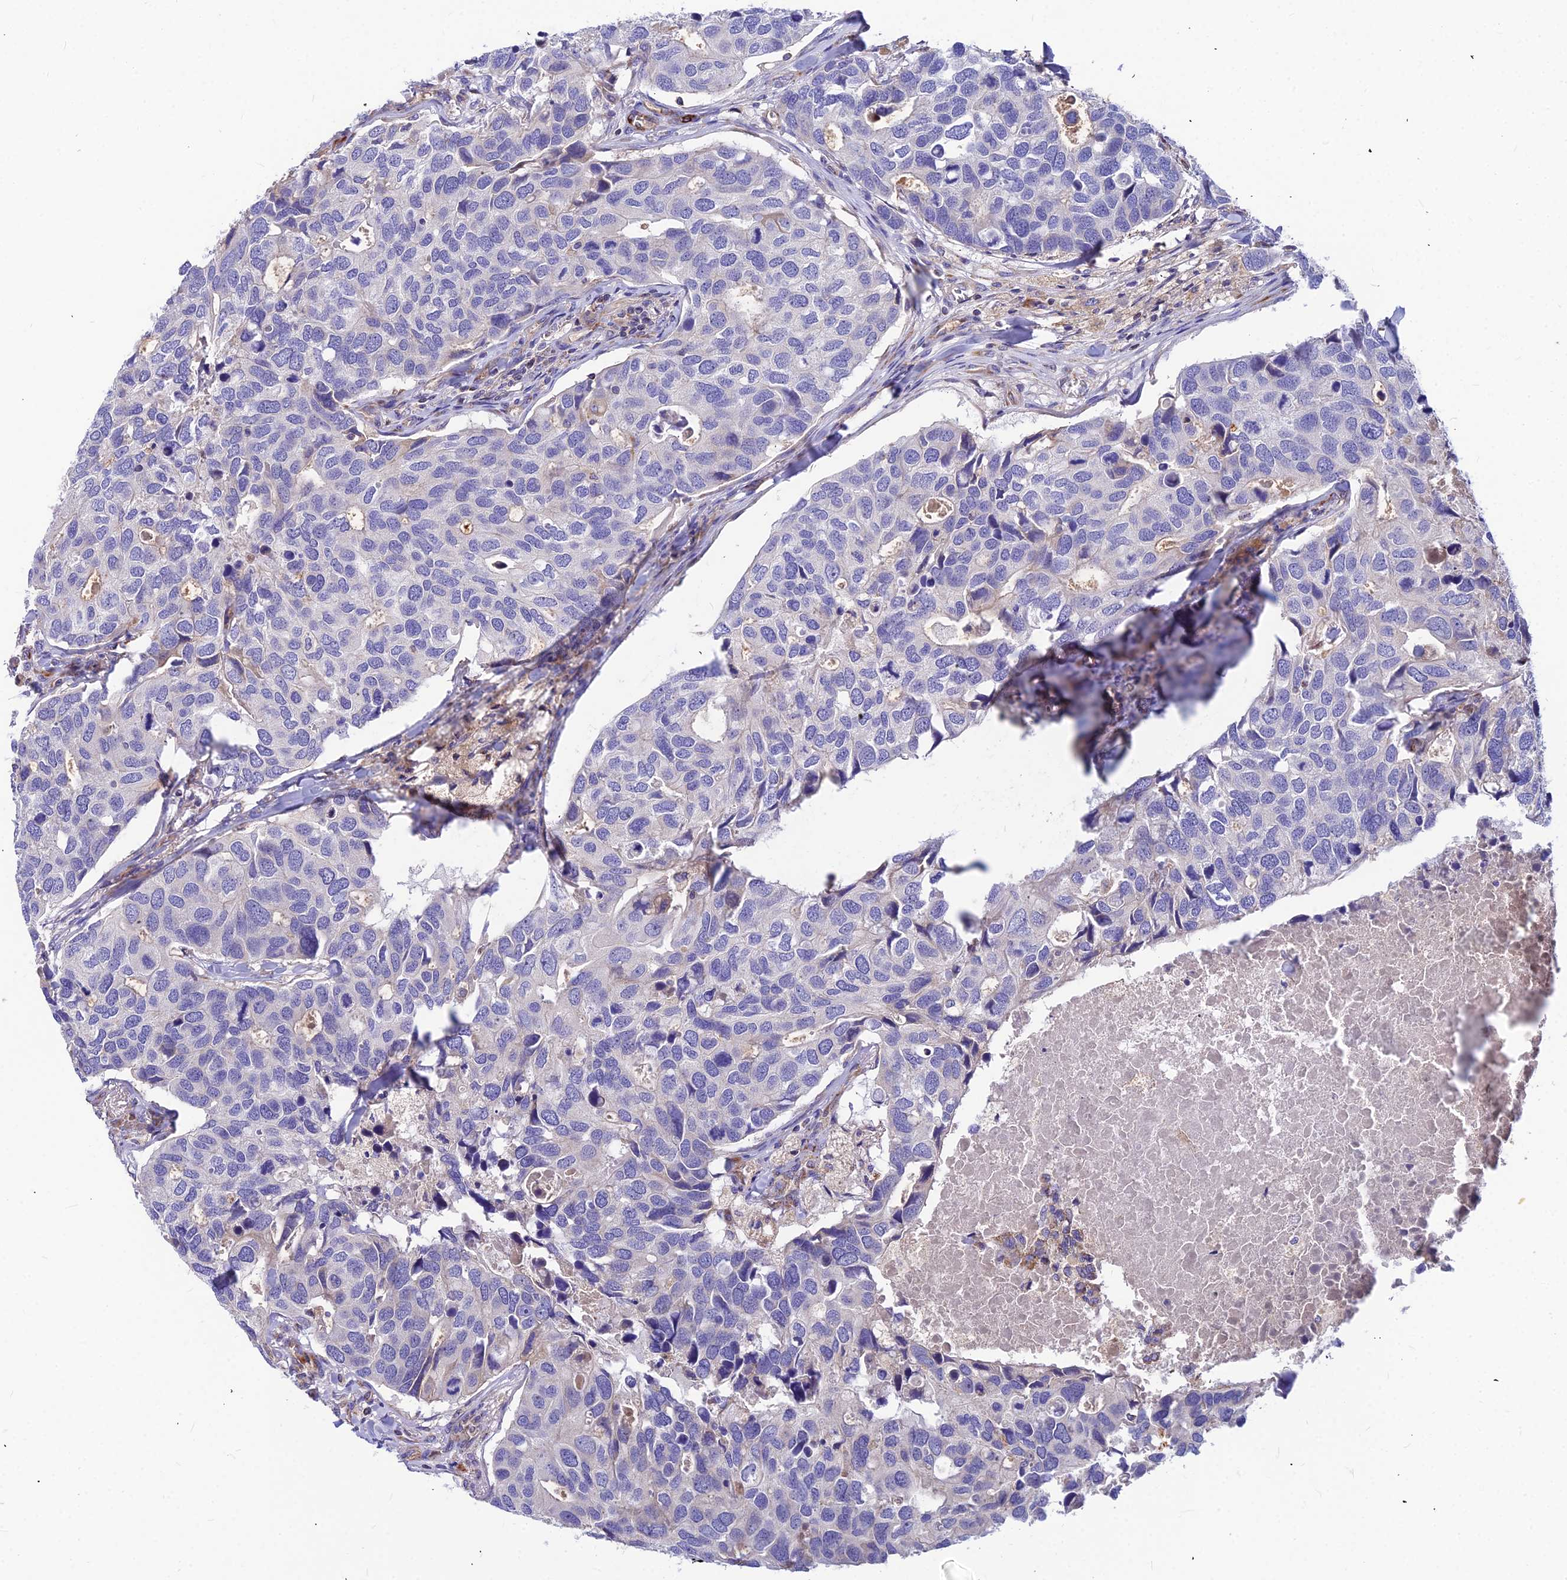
{"staining": {"intensity": "negative", "quantity": "none", "location": "none"}, "tissue": "breast cancer", "cell_type": "Tumor cells", "image_type": "cancer", "snomed": [{"axis": "morphology", "description": "Duct carcinoma"}, {"axis": "topography", "description": "Breast"}], "caption": "Breast infiltrating ductal carcinoma was stained to show a protein in brown. There is no significant expression in tumor cells.", "gene": "ASPHD1", "patient": {"sex": "female", "age": 83}}